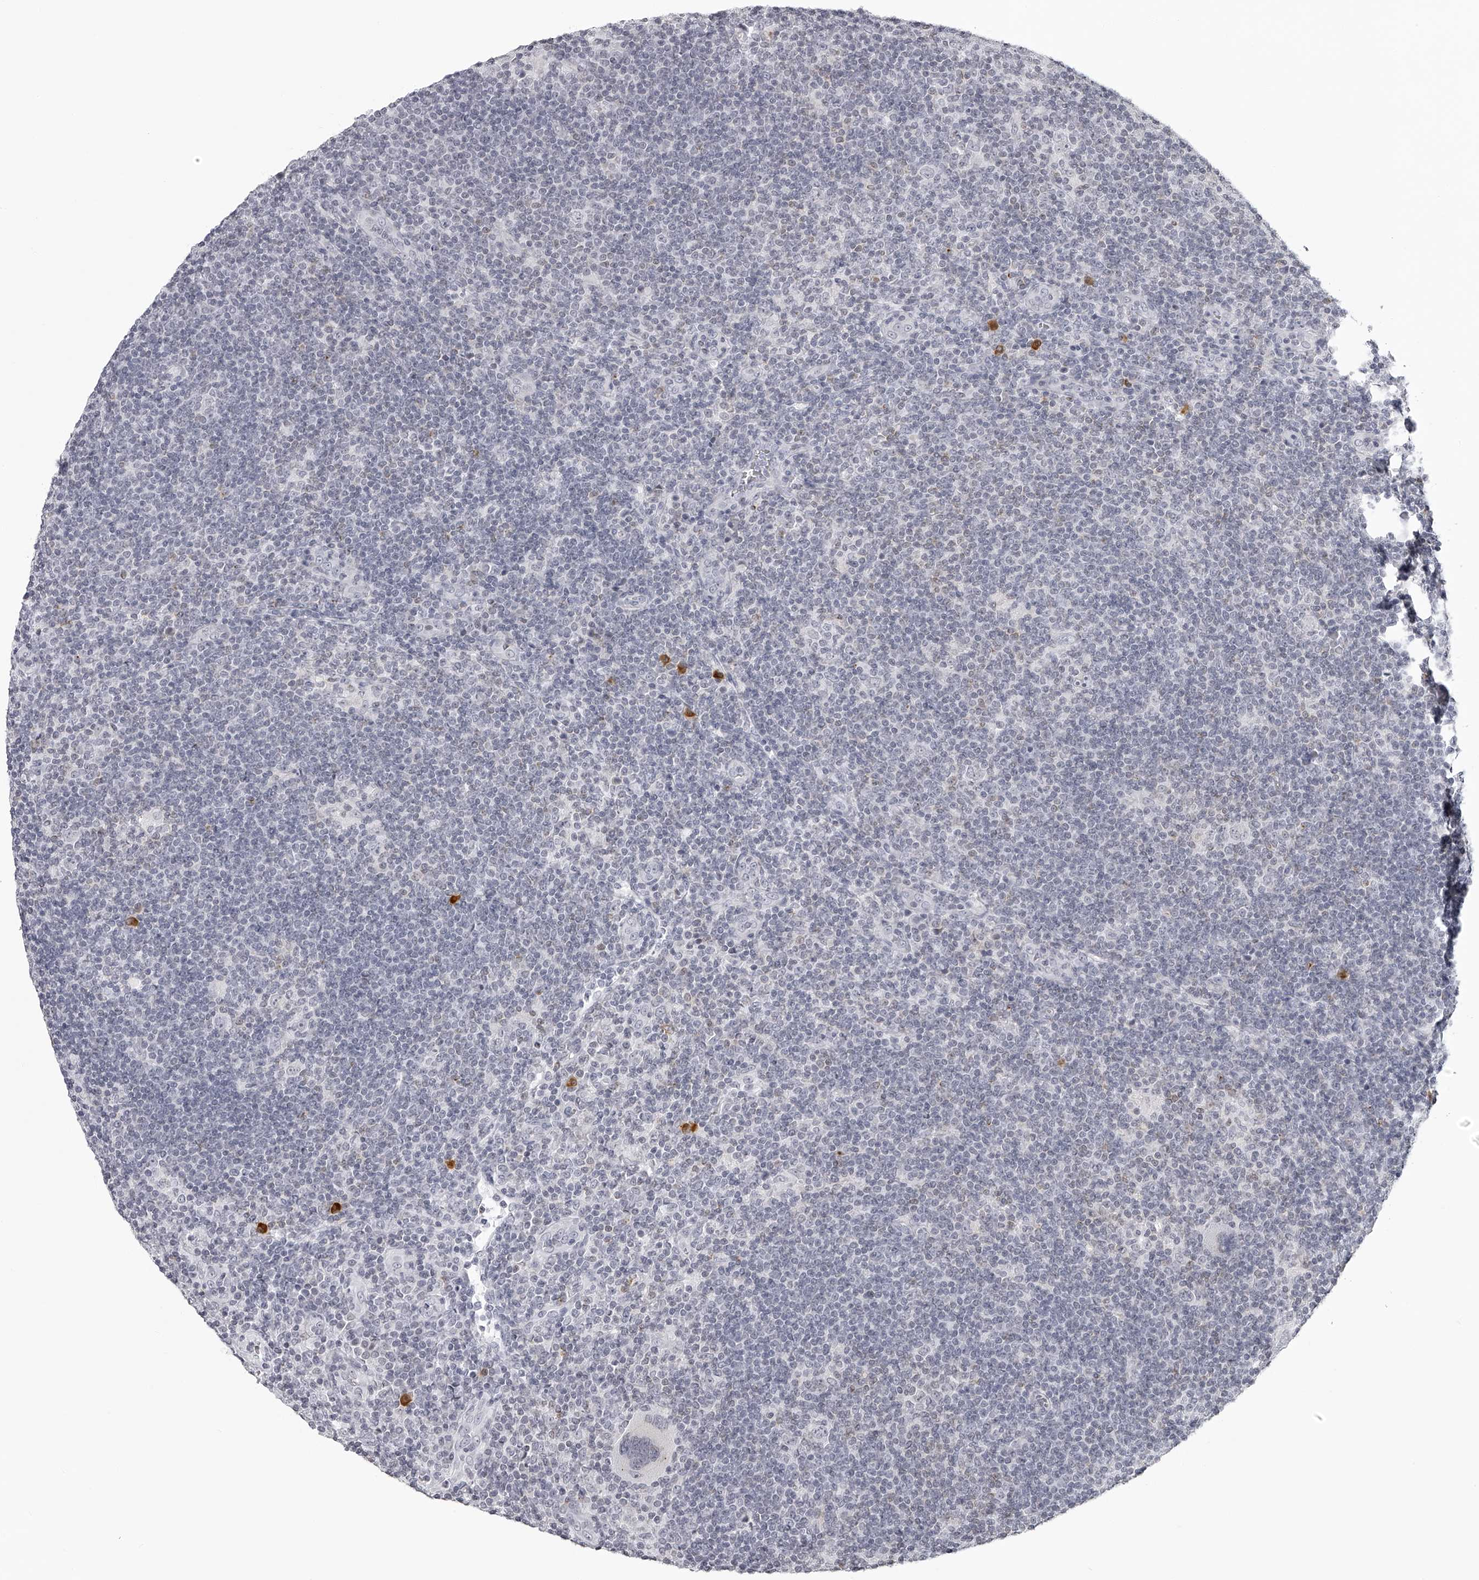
{"staining": {"intensity": "negative", "quantity": "none", "location": "none"}, "tissue": "lymphoma", "cell_type": "Tumor cells", "image_type": "cancer", "snomed": [{"axis": "morphology", "description": "Hodgkin's disease, NOS"}, {"axis": "topography", "description": "Lymph node"}], "caption": "High power microscopy histopathology image of an immunohistochemistry micrograph of lymphoma, revealing no significant staining in tumor cells.", "gene": "SEC11C", "patient": {"sex": "female", "age": 57}}